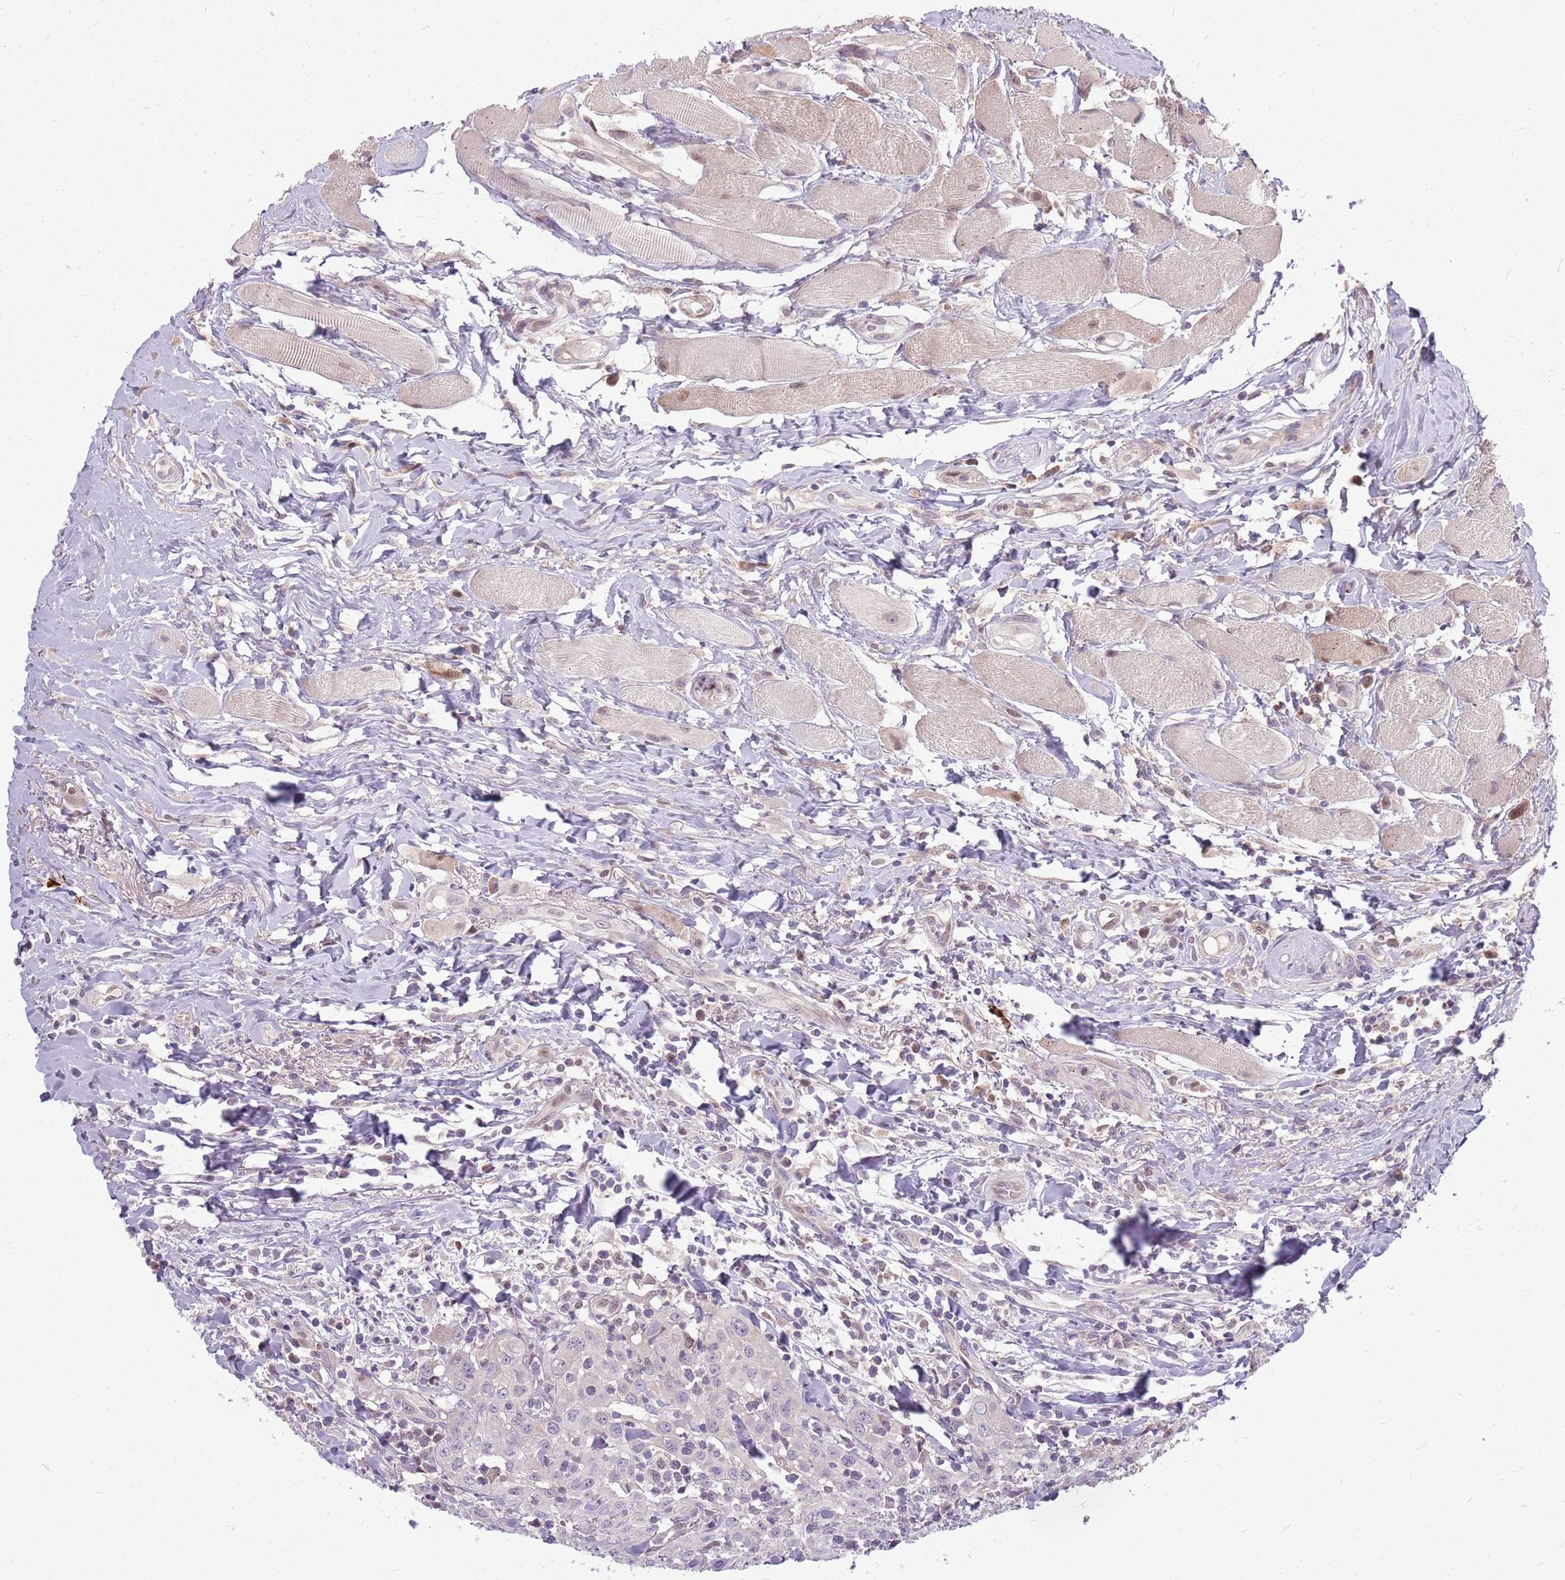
{"staining": {"intensity": "moderate", "quantity": "<25%", "location": "cytoplasmic/membranous"}, "tissue": "head and neck cancer", "cell_type": "Tumor cells", "image_type": "cancer", "snomed": [{"axis": "morphology", "description": "Normal tissue, NOS"}, {"axis": "morphology", "description": "Squamous cell carcinoma, NOS"}, {"axis": "topography", "description": "Oral tissue"}, {"axis": "topography", "description": "Head-Neck"}], "caption": "Squamous cell carcinoma (head and neck) stained with a brown dye reveals moderate cytoplasmic/membranous positive expression in approximately <25% of tumor cells.", "gene": "PPP1R27", "patient": {"sex": "female", "age": 70}}